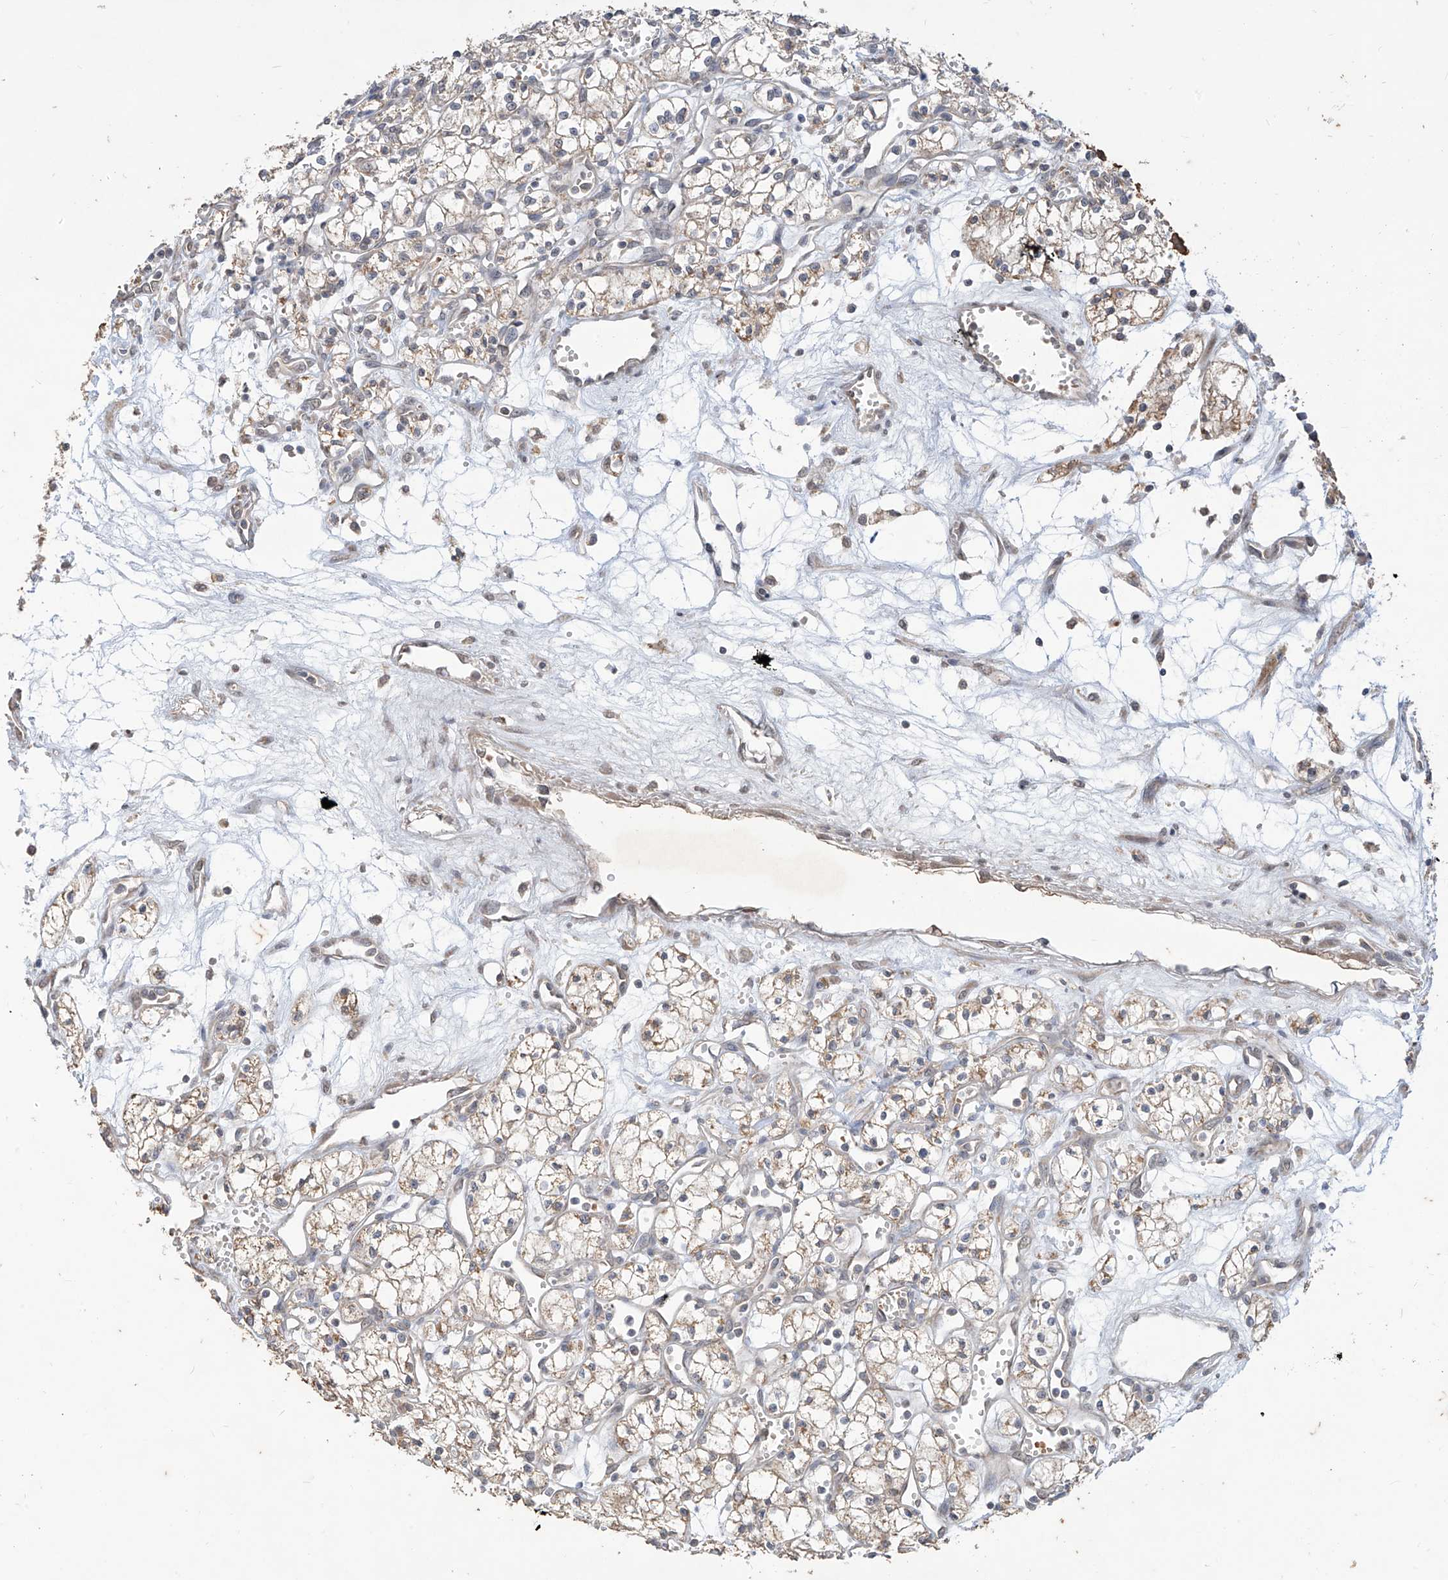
{"staining": {"intensity": "weak", "quantity": "25%-75%", "location": "cytoplasmic/membranous"}, "tissue": "renal cancer", "cell_type": "Tumor cells", "image_type": "cancer", "snomed": [{"axis": "morphology", "description": "Adenocarcinoma, NOS"}, {"axis": "topography", "description": "Kidney"}], "caption": "The immunohistochemical stain highlights weak cytoplasmic/membranous expression in tumor cells of adenocarcinoma (renal) tissue.", "gene": "MTUS2", "patient": {"sex": "male", "age": 59}}